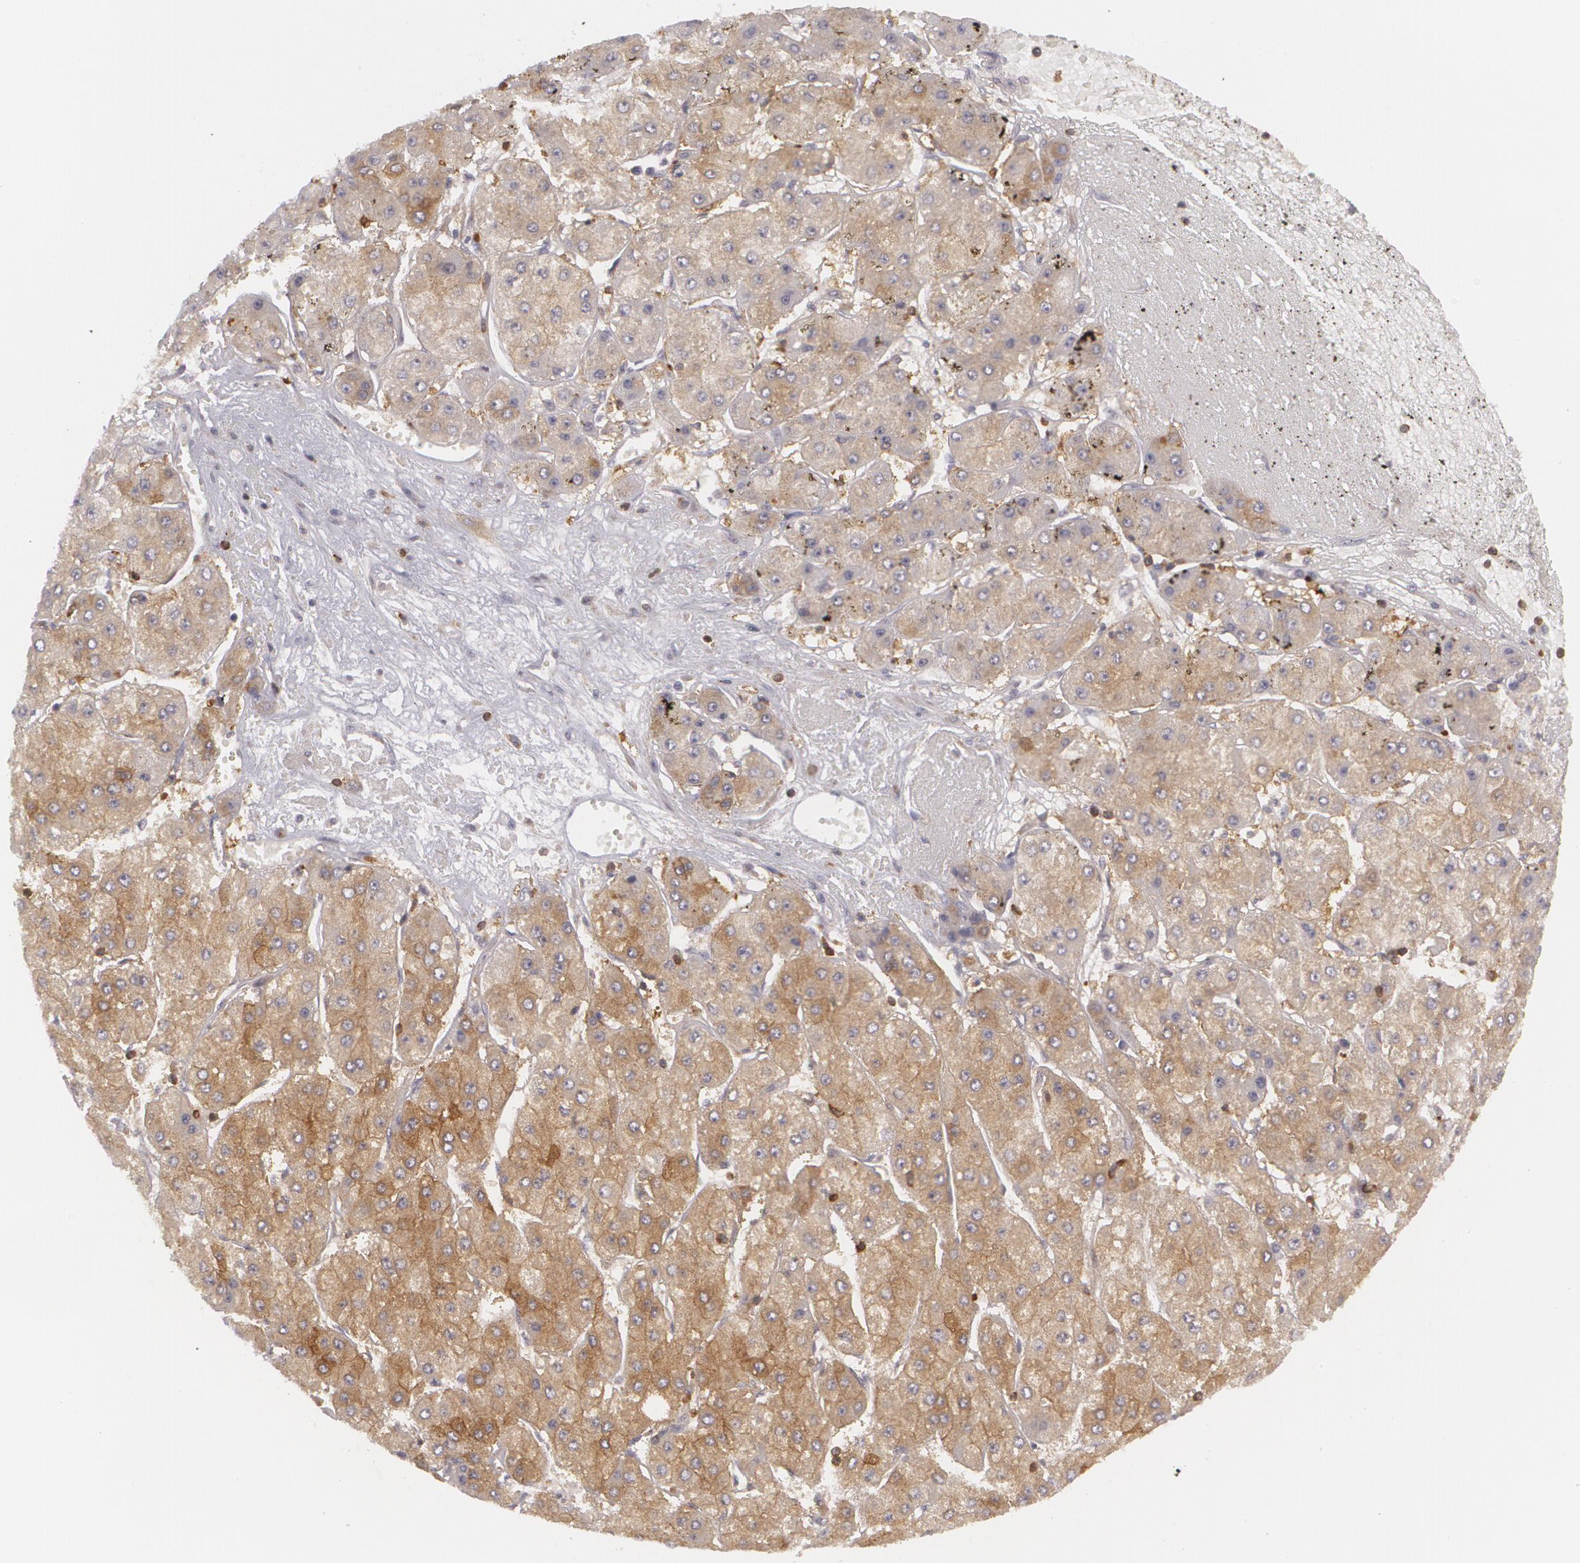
{"staining": {"intensity": "moderate", "quantity": ">75%", "location": "cytoplasmic/membranous"}, "tissue": "liver cancer", "cell_type": "Tumor cells", "image_type": "cancer", "snomed": [{"axis": "morphology", "description": "Carcinoma, Hepatocellular, NOS"}, {"axis": "topography", "description": "Liver"}], "caption": "Immunohistochemistry (IHC) (DAB (3,3'-diaminobenzidine)) staining of human hepatocellular carcinoma (liver) displays moderate cytoplasmic/membranous protein staining in about >75% of tumor cells.", "gene": "BIN1", "patient": {"sex": "female", "age": 52}}